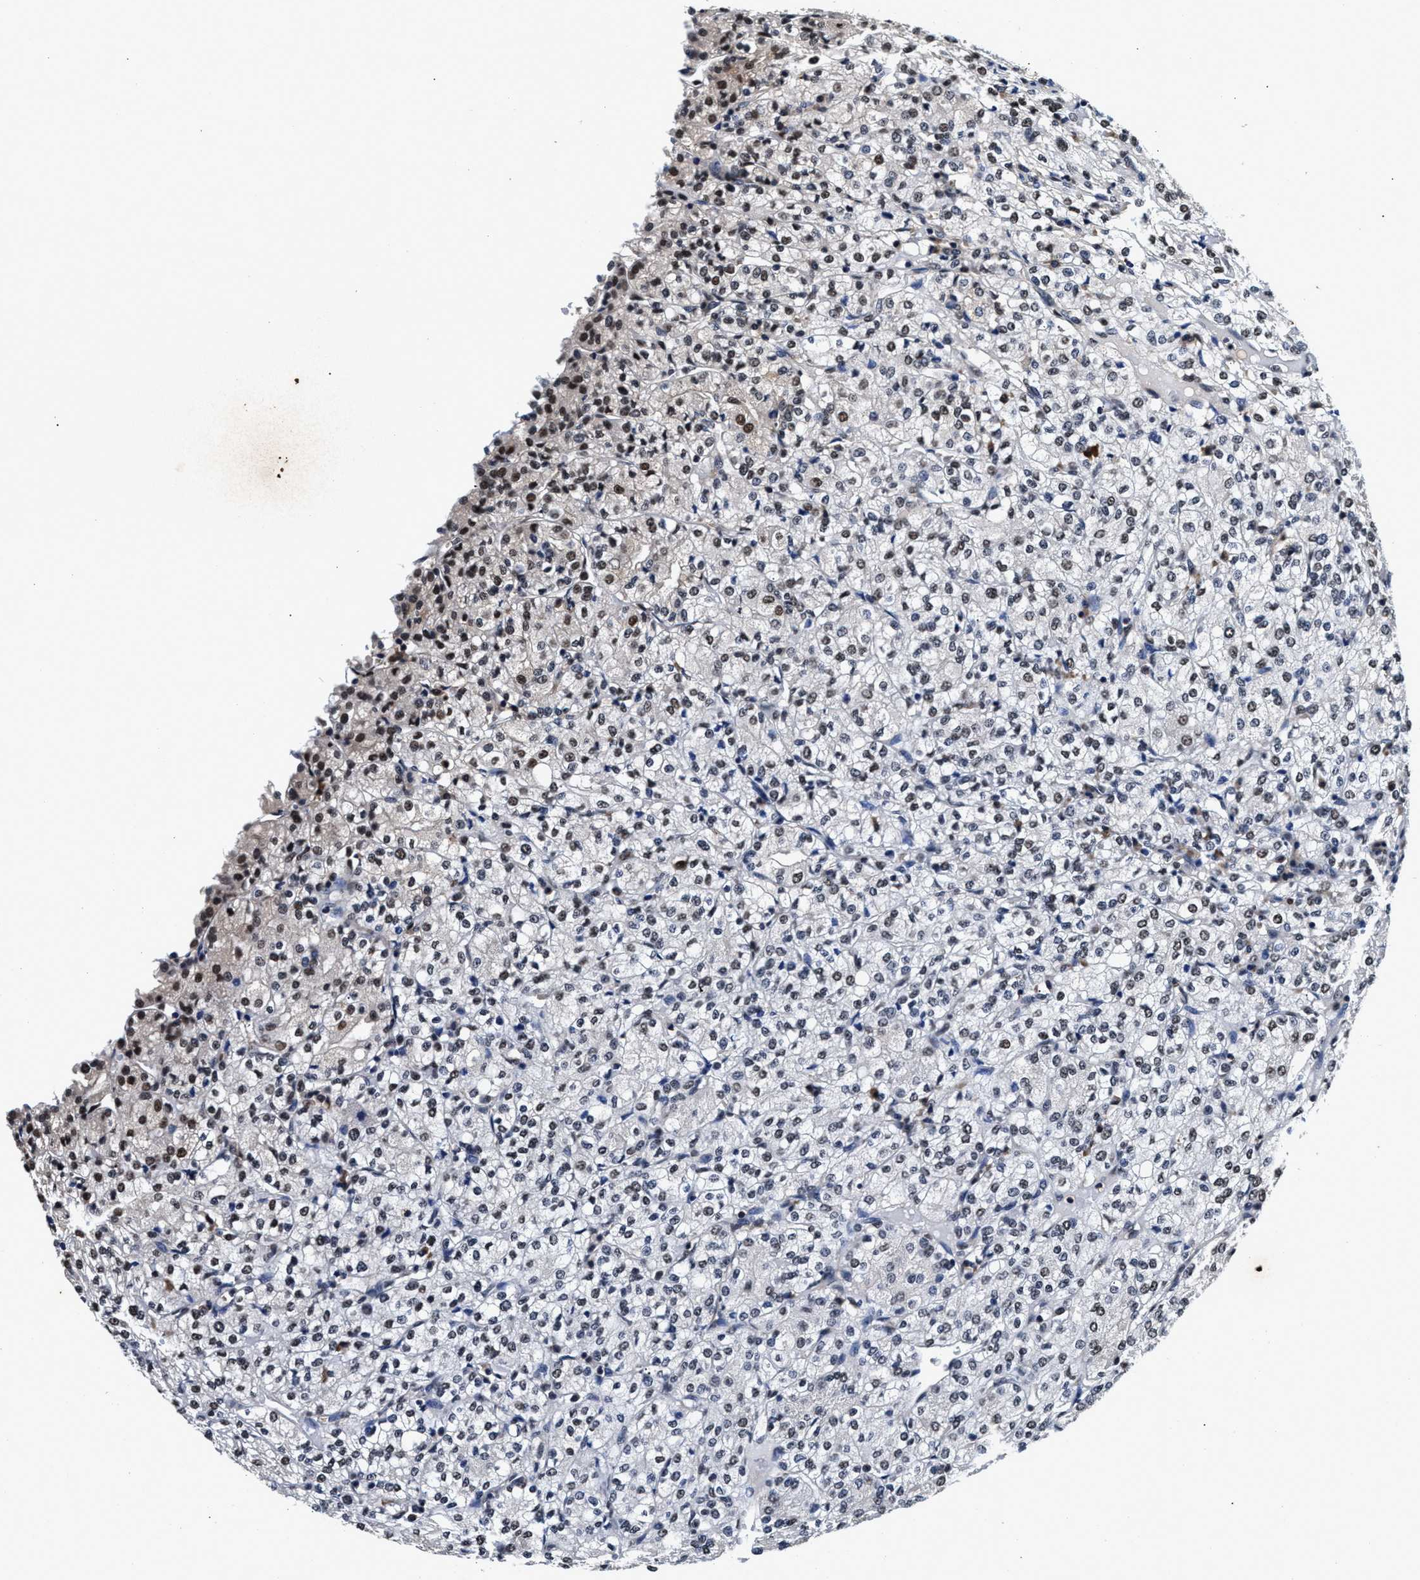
{"staining": {"intensity": "moderate", "quantity": "<25%", "location": "nuclear"}, "tissue": "renal cancer", "cell_type": "Tumor cells", "image_type": "cancer", "snomed": [{"axis": "morphology", "description": "Adenocarcinoma, NOS"}, {"axis": "topography", "description": "Kidney"}], "caption": "The histopathology image displays immunohistochemical staining of renal cancer. There is moderate nuclear staining is present in about <25% of tumor cells.", "gene": "USP16", "patient": {"sex": "male", "age": 77}}